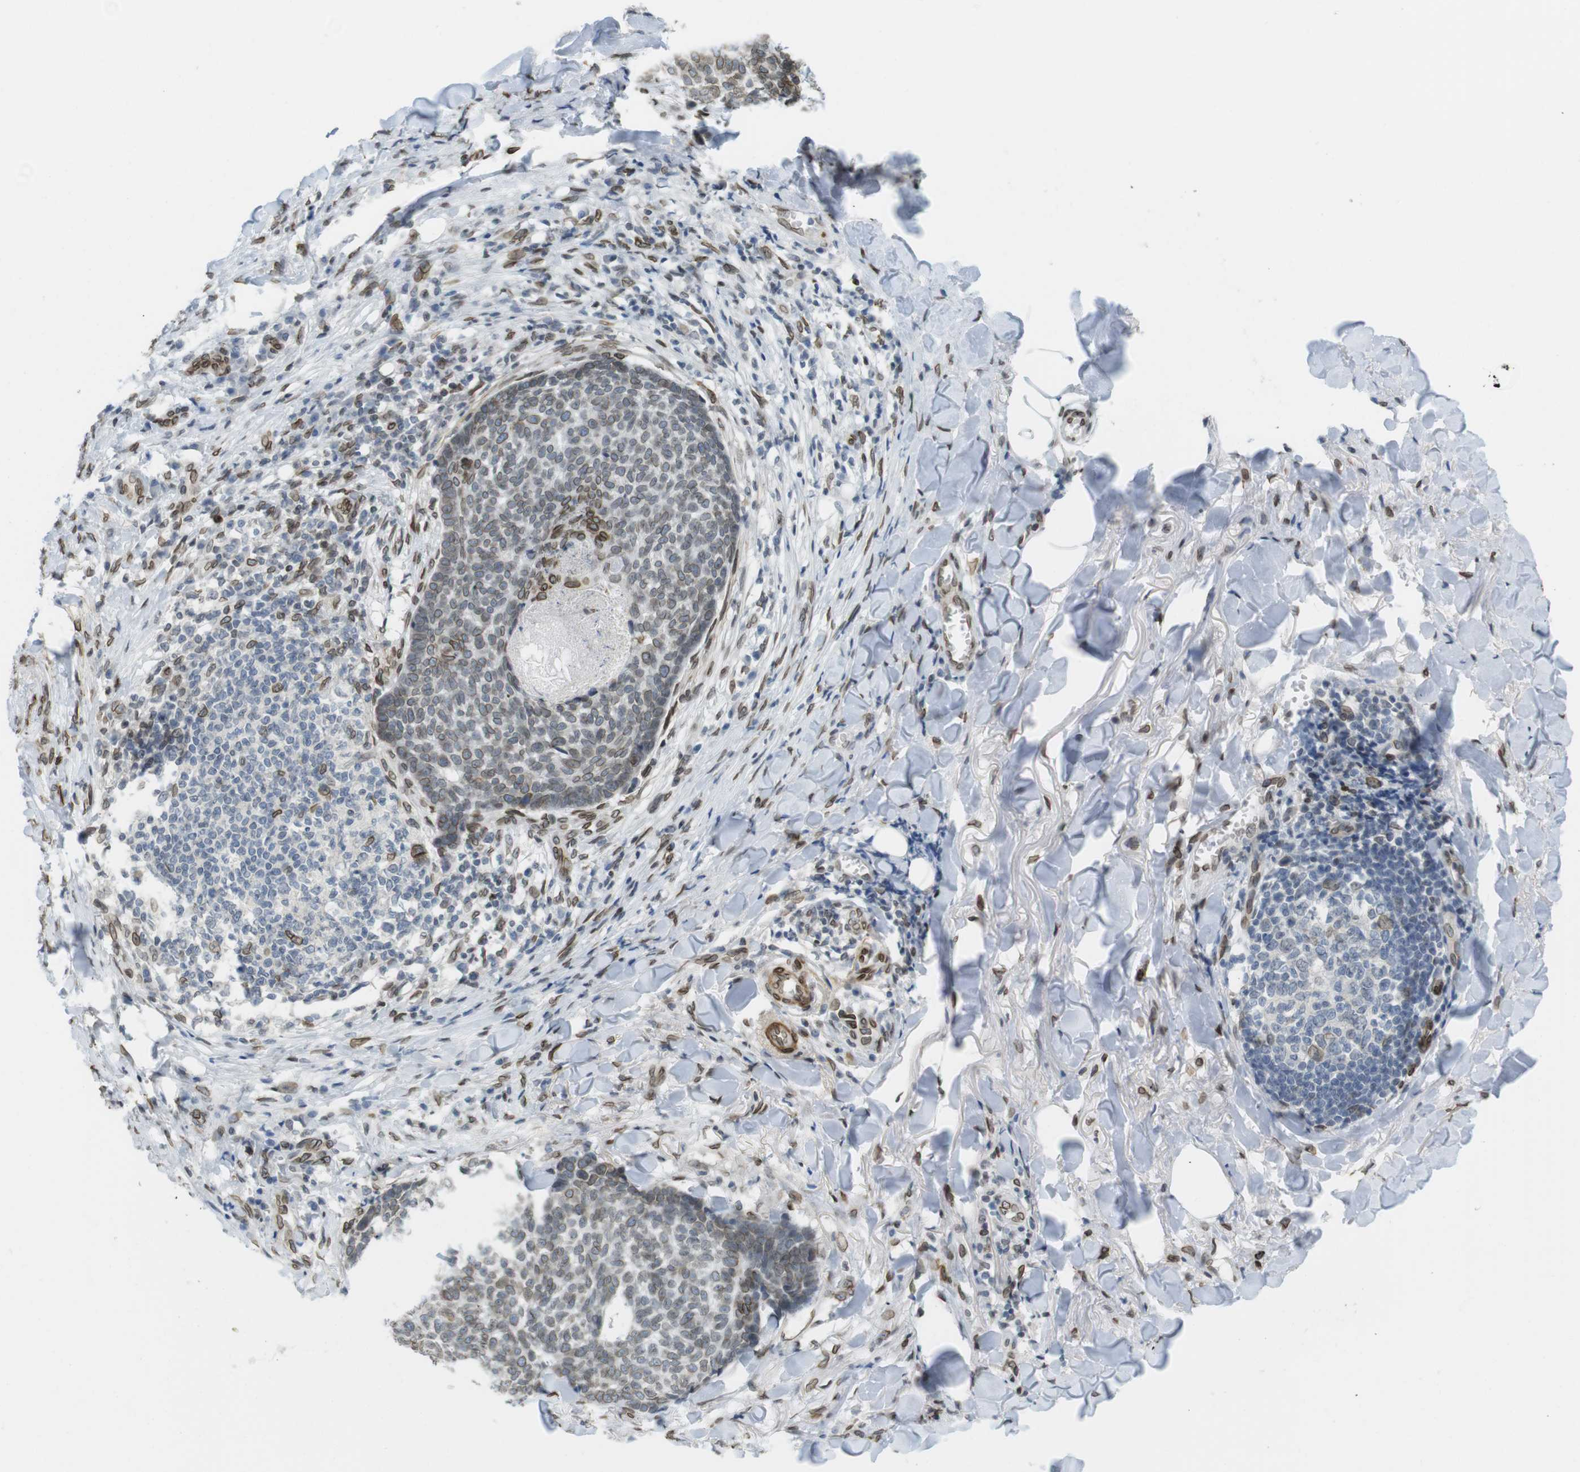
{"staining": {"intensity": "moderate", "quantity": ">75%", "location": "cytoplasmic/membranous,nuclear"}, "tissue": "skin cancer", "cell_type": "Tumor cells", "image_type": "cancer", "snomed": [{"axis": "morphology", "description": "Basal cell carcinoma"}, {"axis": "topography", "description": "Skin"}], "caption": "Immunohistochemical staining of basal cell carcinoma (skin) demonstrates medium levels of moderate cytoplasmic/membranous and nuclear positivity in approximately >75% of tumor cells.", "gene": "ARL6IP6", "patient": {"sex": "male", "age": 84}}